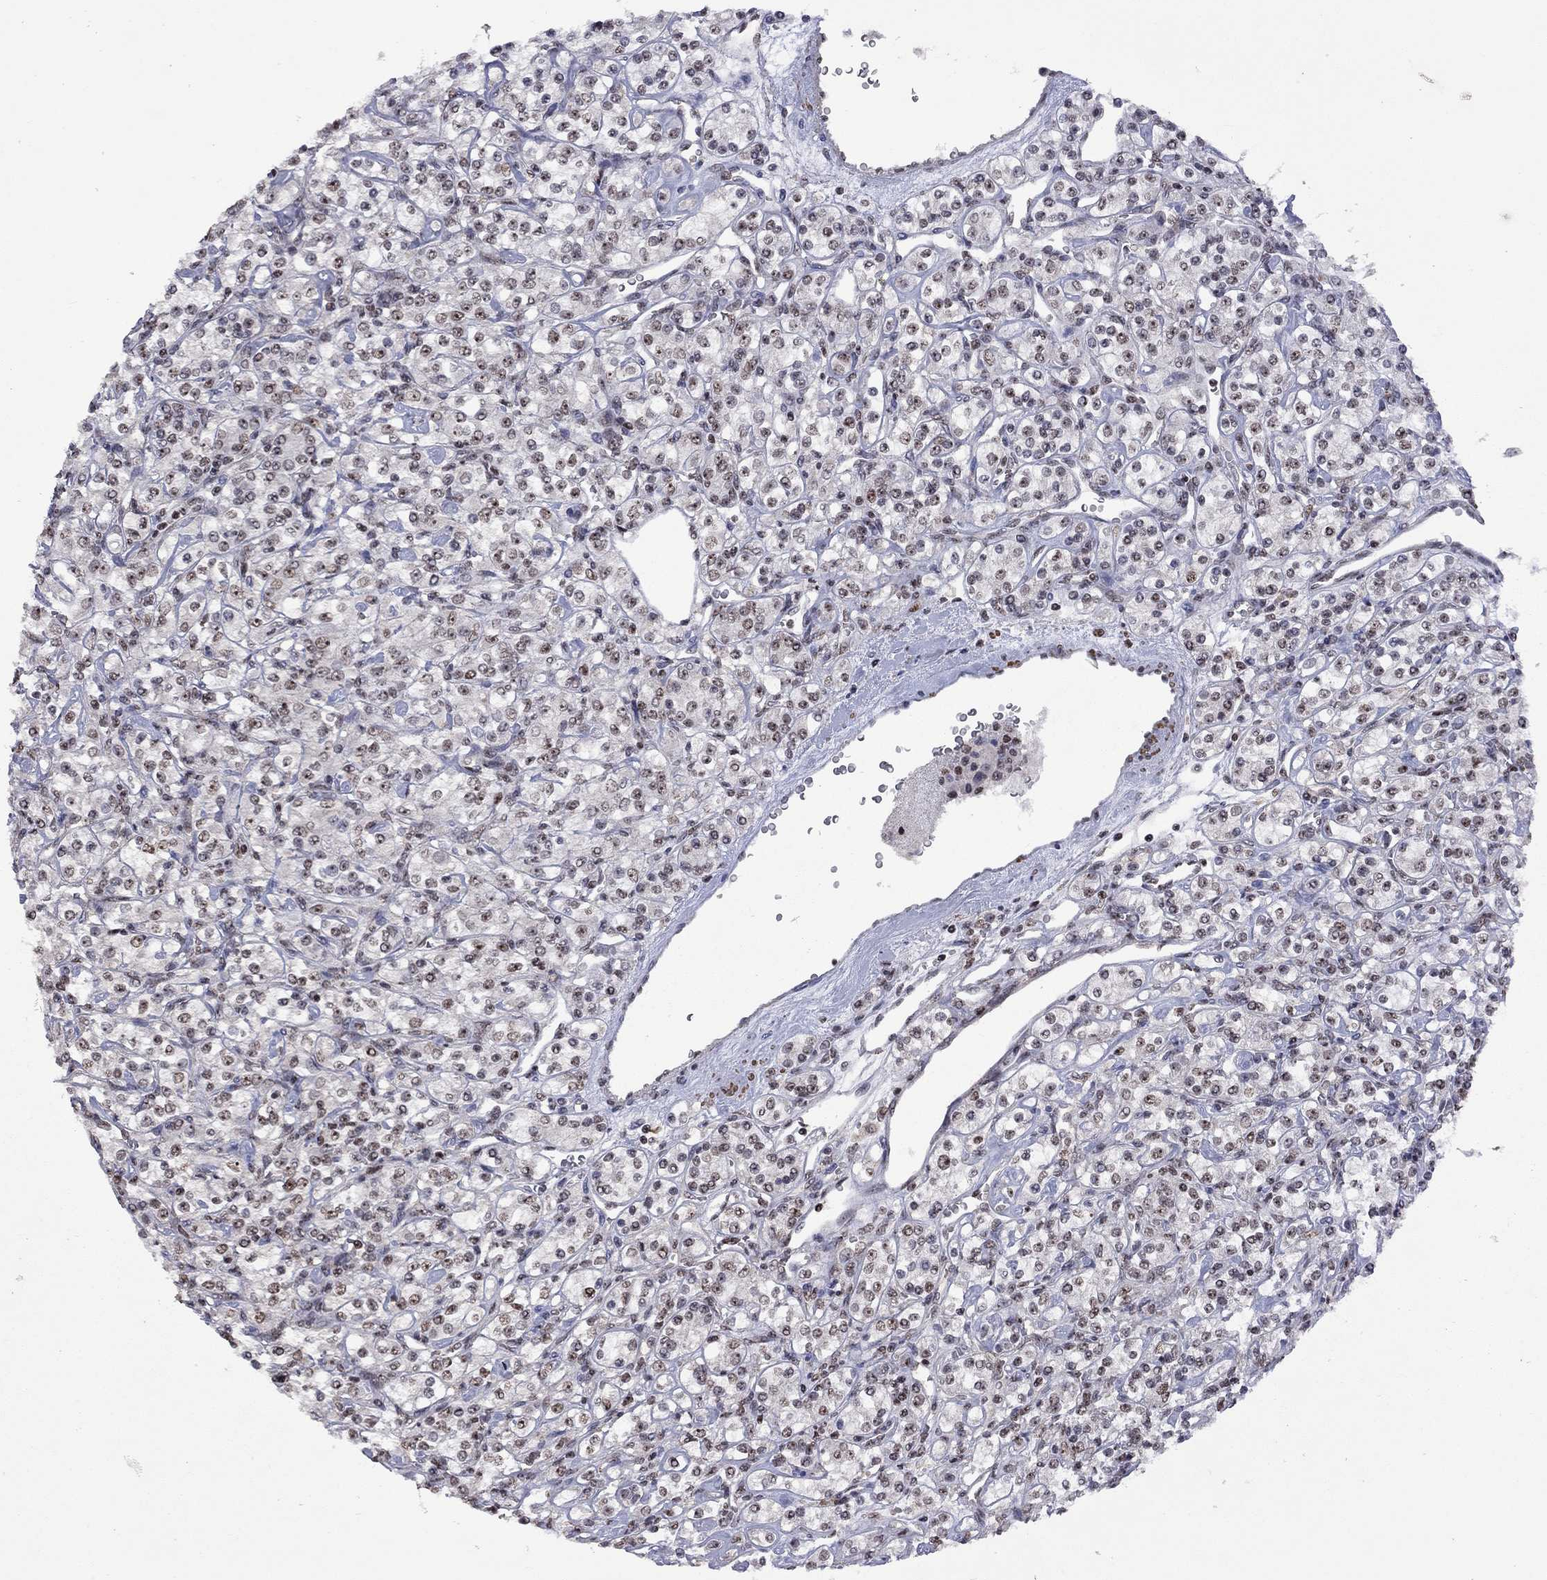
{"staining": {"intensity": "weak", "quantity": "25%-75%", "location": "nuclear"}, "tissue": "renal cancer", "cell_type": "Tumor cells", "image_type": "cancer", "snomed": [{"axis": "morphology", "description": "Adenocarcinoma, NOS"}, {"axis": "topography", "description": "Kidney"}], "caption": "This is an image of immunohistochemistry staining of renal cancer, which shows weak expression in the nuclear of tumor cells.", "gene": "SPOUT1", "patient": {"sex": "male", "age": 77}}